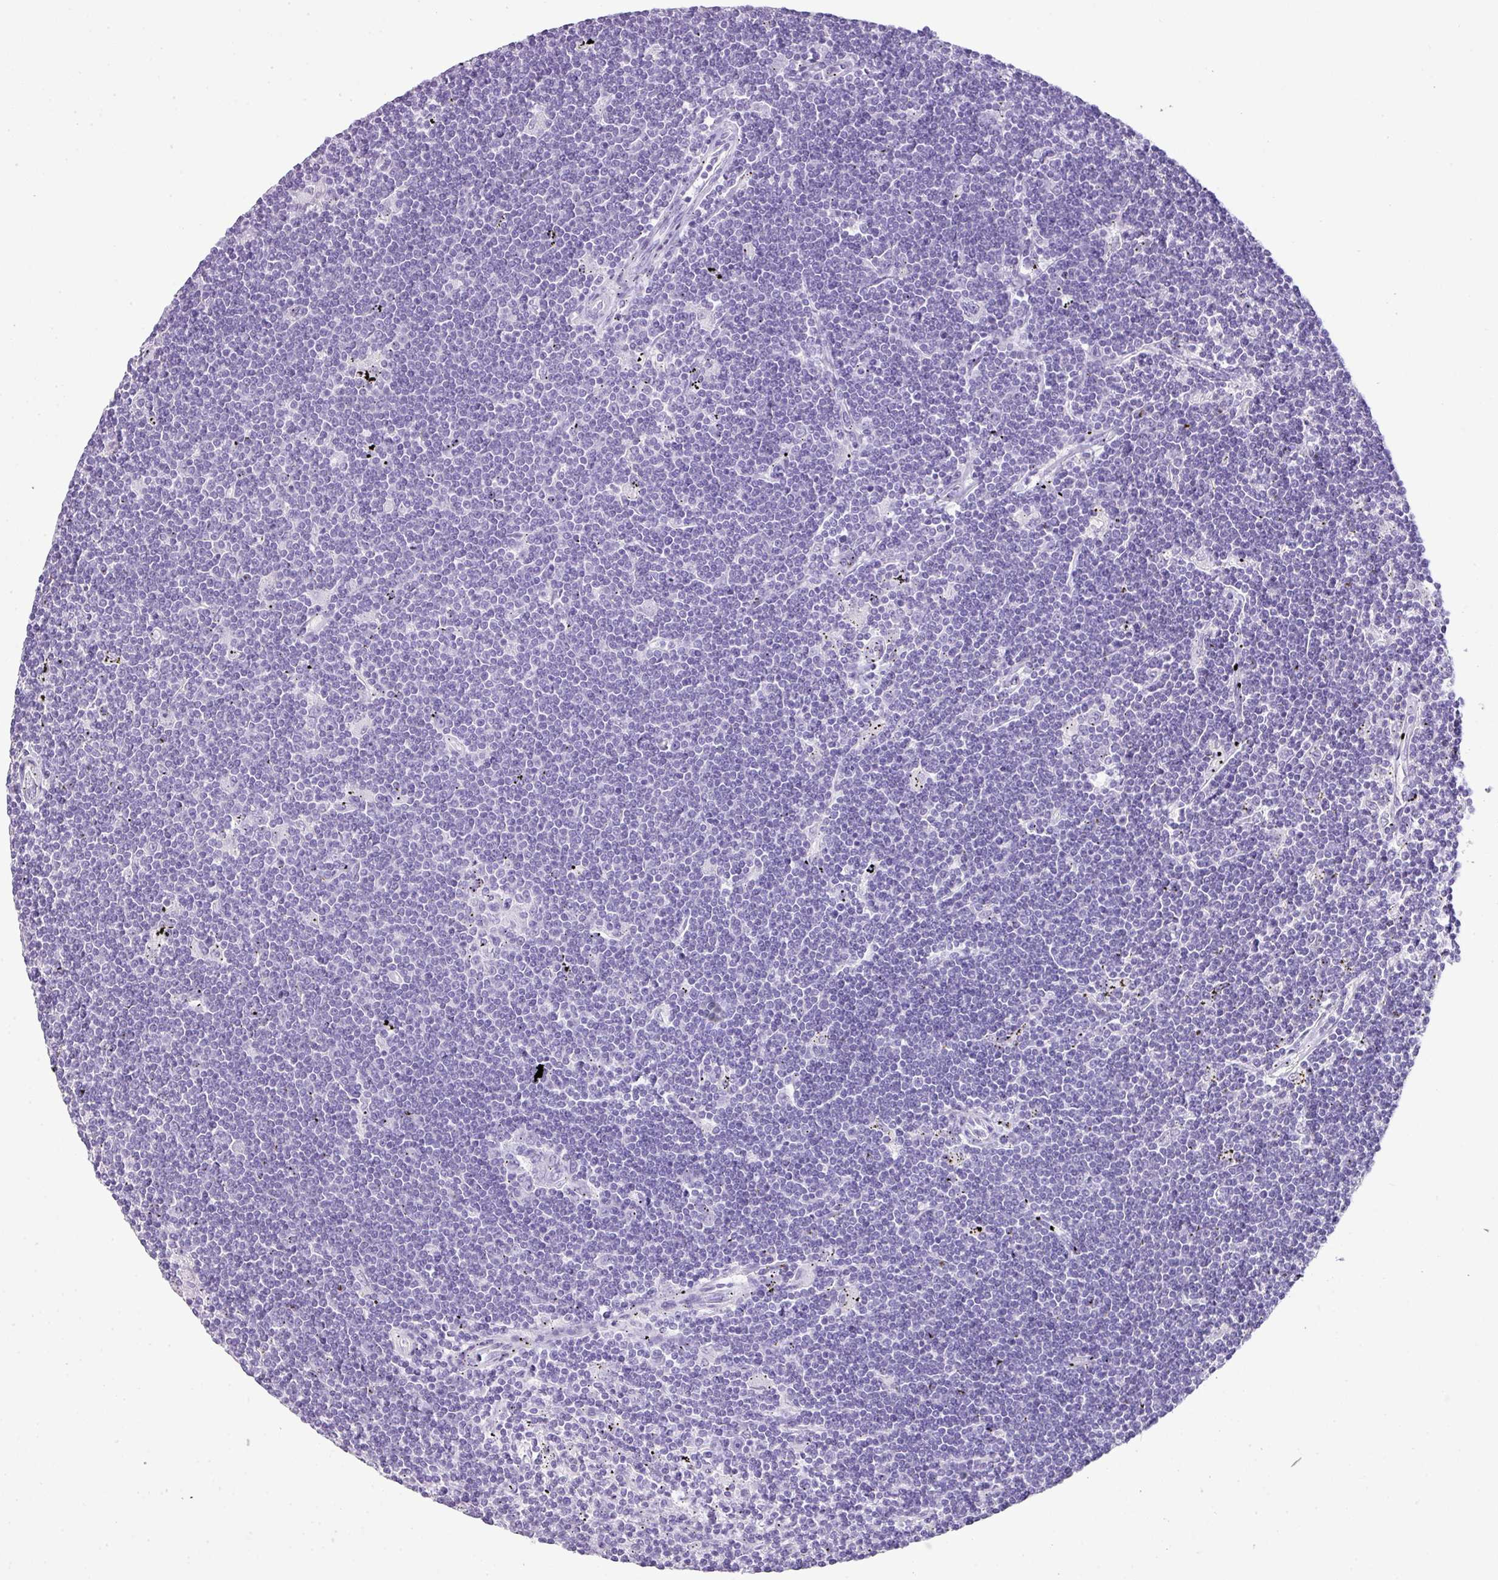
{"staining": {"intensity": "negative", "quantity": "none", "location": "none"}, "tissue": "lymphoma", "cell_type": "Tumor cells", "image_type": "cancer", "snomed": [{"axis": "morphology", "description": "Malignant lymphoma, non-Hodgkin's type, Low grade"}, {"axis": "topography", "description": "Spleen"}], "caption": "Human low-grade malignant lymphoma, non-Hodgkin's type stained for a protein using immunohistochemistry (IHC) exhibits no positivity in tumor cells.", "gene": "TNP1", "patient": {"sex": "male", "age": 76}}